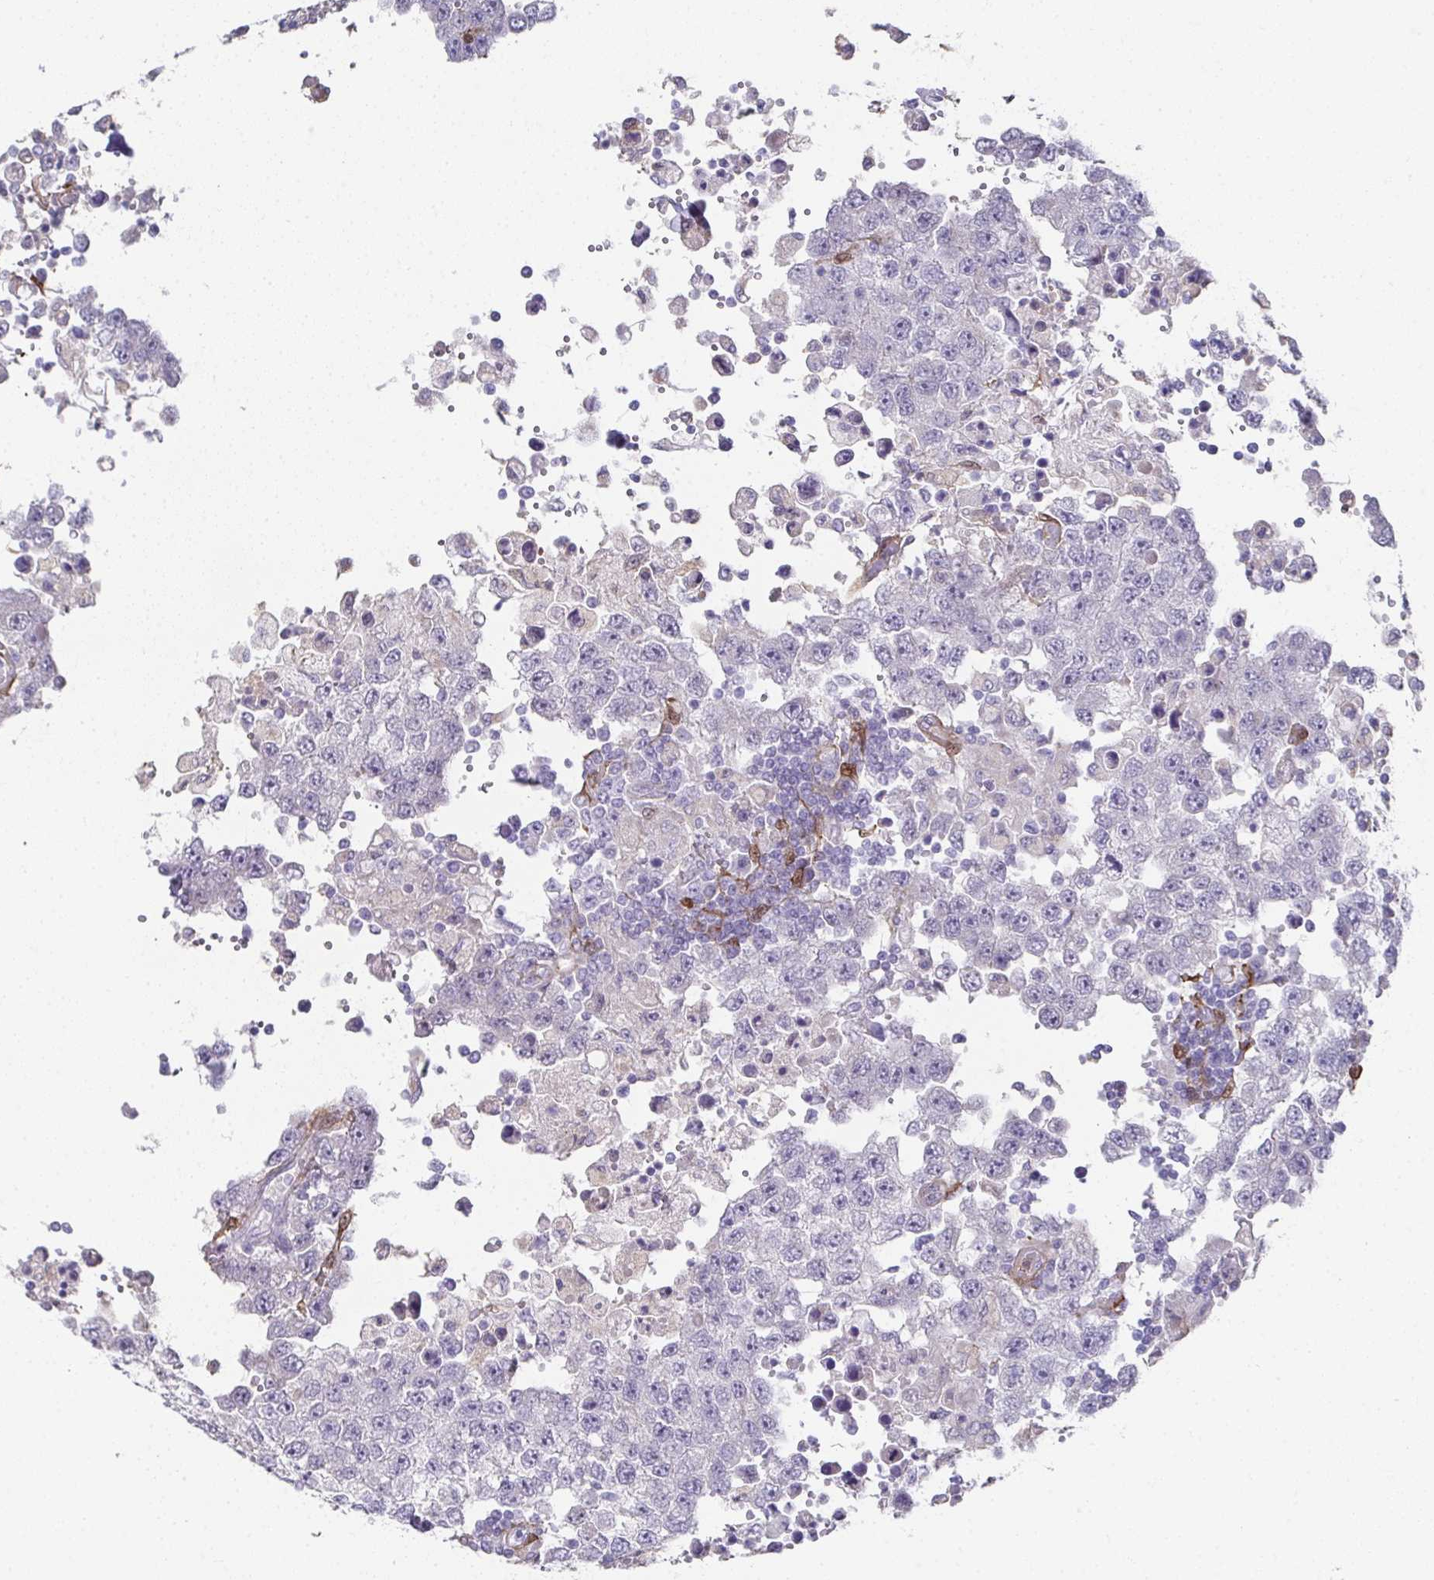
{"staining": {"intensity": "negative", "quantity": "none", "location": "none"}, "tissue": "testis cancer", "cell_type": "Tumor cells", "image_type": "cancer", "snomed": [{"axis": "morphology", "description": "Carcinoma, Embryonal, NOS"}, {"axis": "topography", "description": "Testis"}], "caption": "Immunohistochemistry micrograph of neoplastic tissue: human testis cancer stained with DAB displays no significant protein expression in tumor cells.", "gene": "RBP1", "patient": {"sex": "male", "age": 83}}